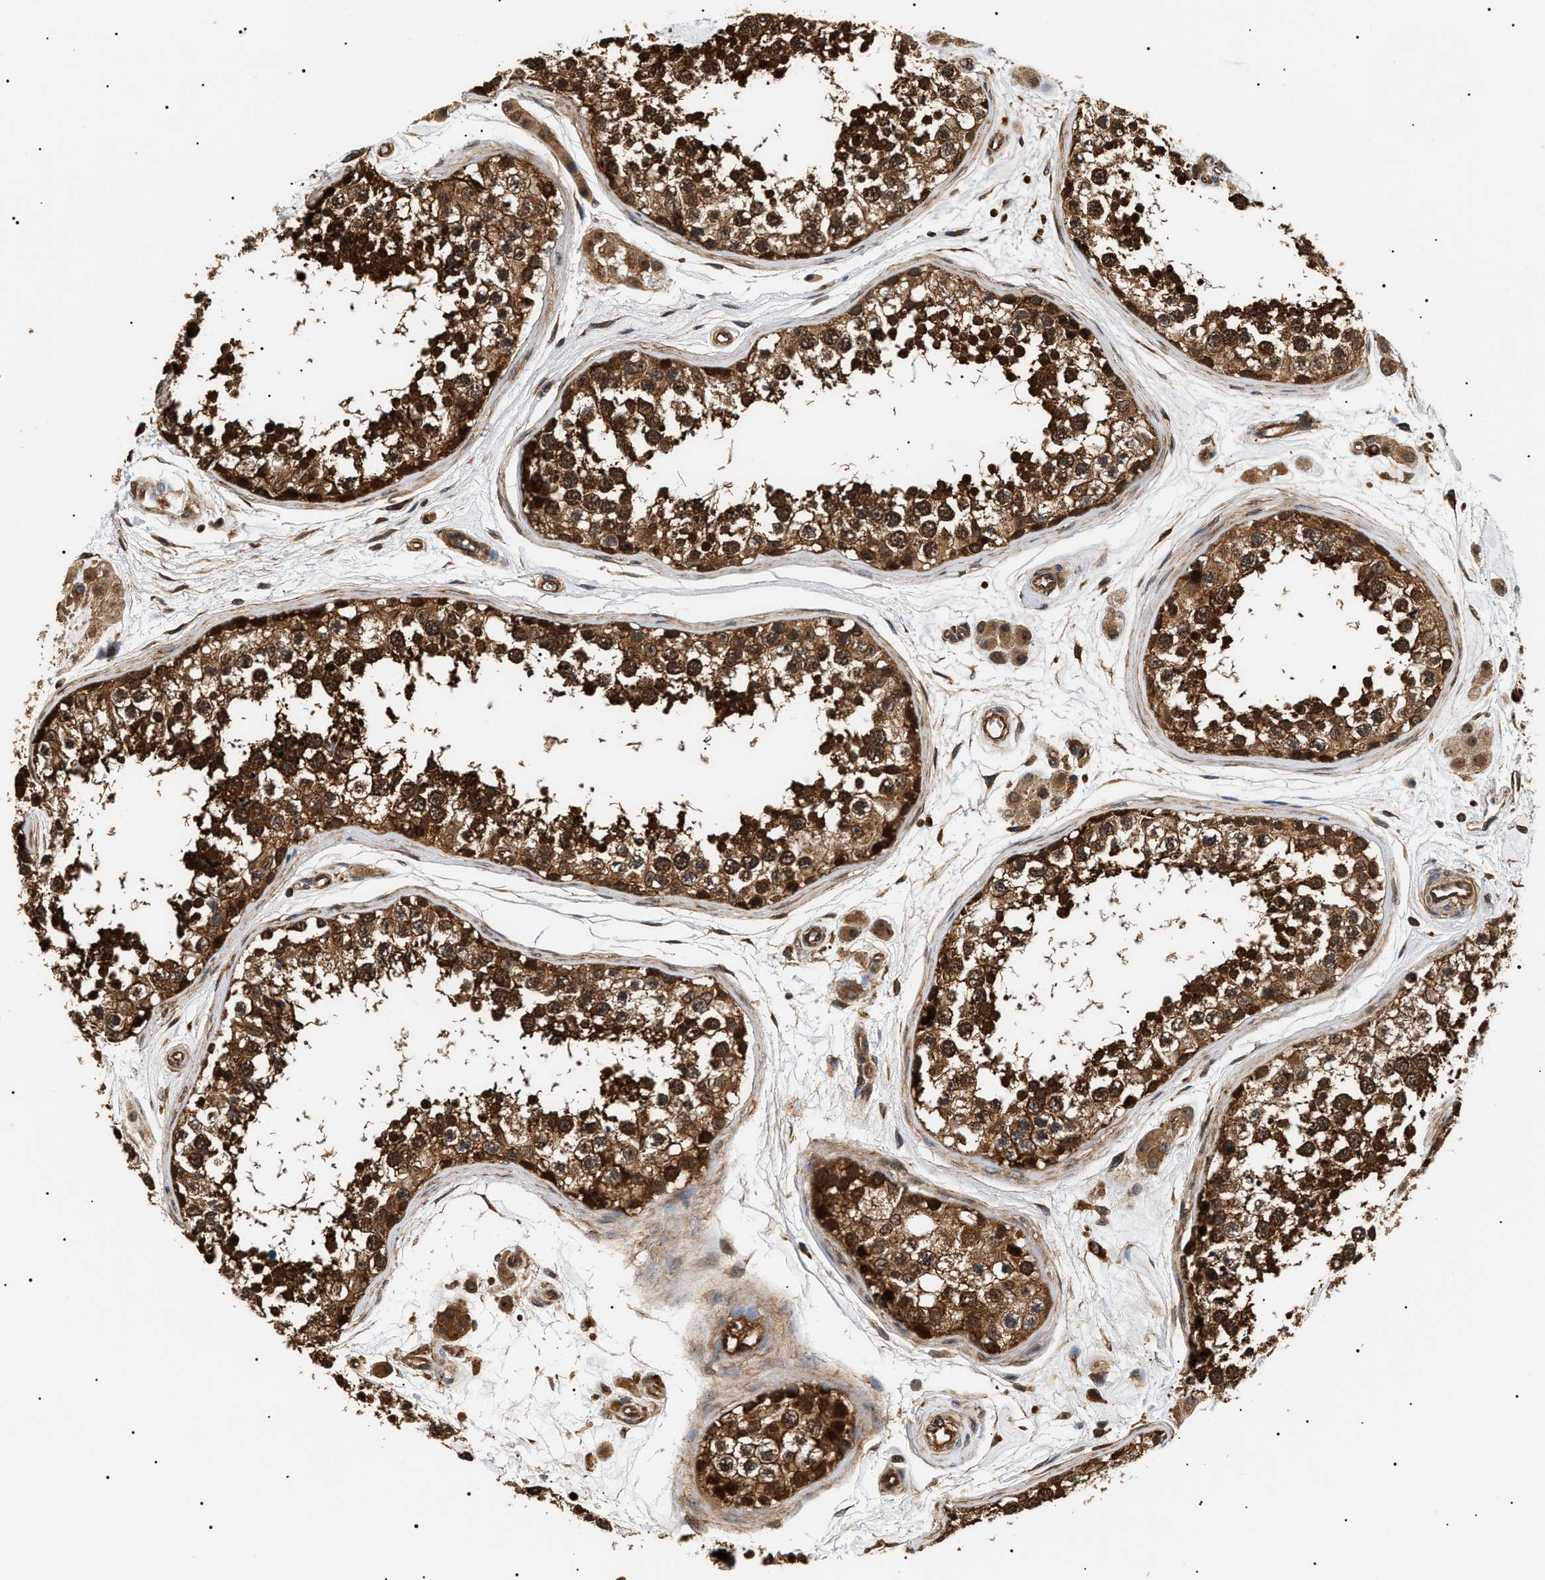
{"staining": {"intensity": "strong", "quantity": ">75%", "location": "cytoplasmic/membranous"}, "tissue": "testis", "cell_type": "Cells in seminiferous ducts", "image_type": "normal", "snomed": [{"axis": "morphology", "description": "Normal tissue, NOS"}, {"axis": "topography", "description": "Testis"}], "caption": "Strong cytoplasmic/membranous staining is seen in about >75% of cells in seminiferous ducts in benign testis.", "gene": "SH3GLB2", "patient": {"sex": "male", "age": 56}}